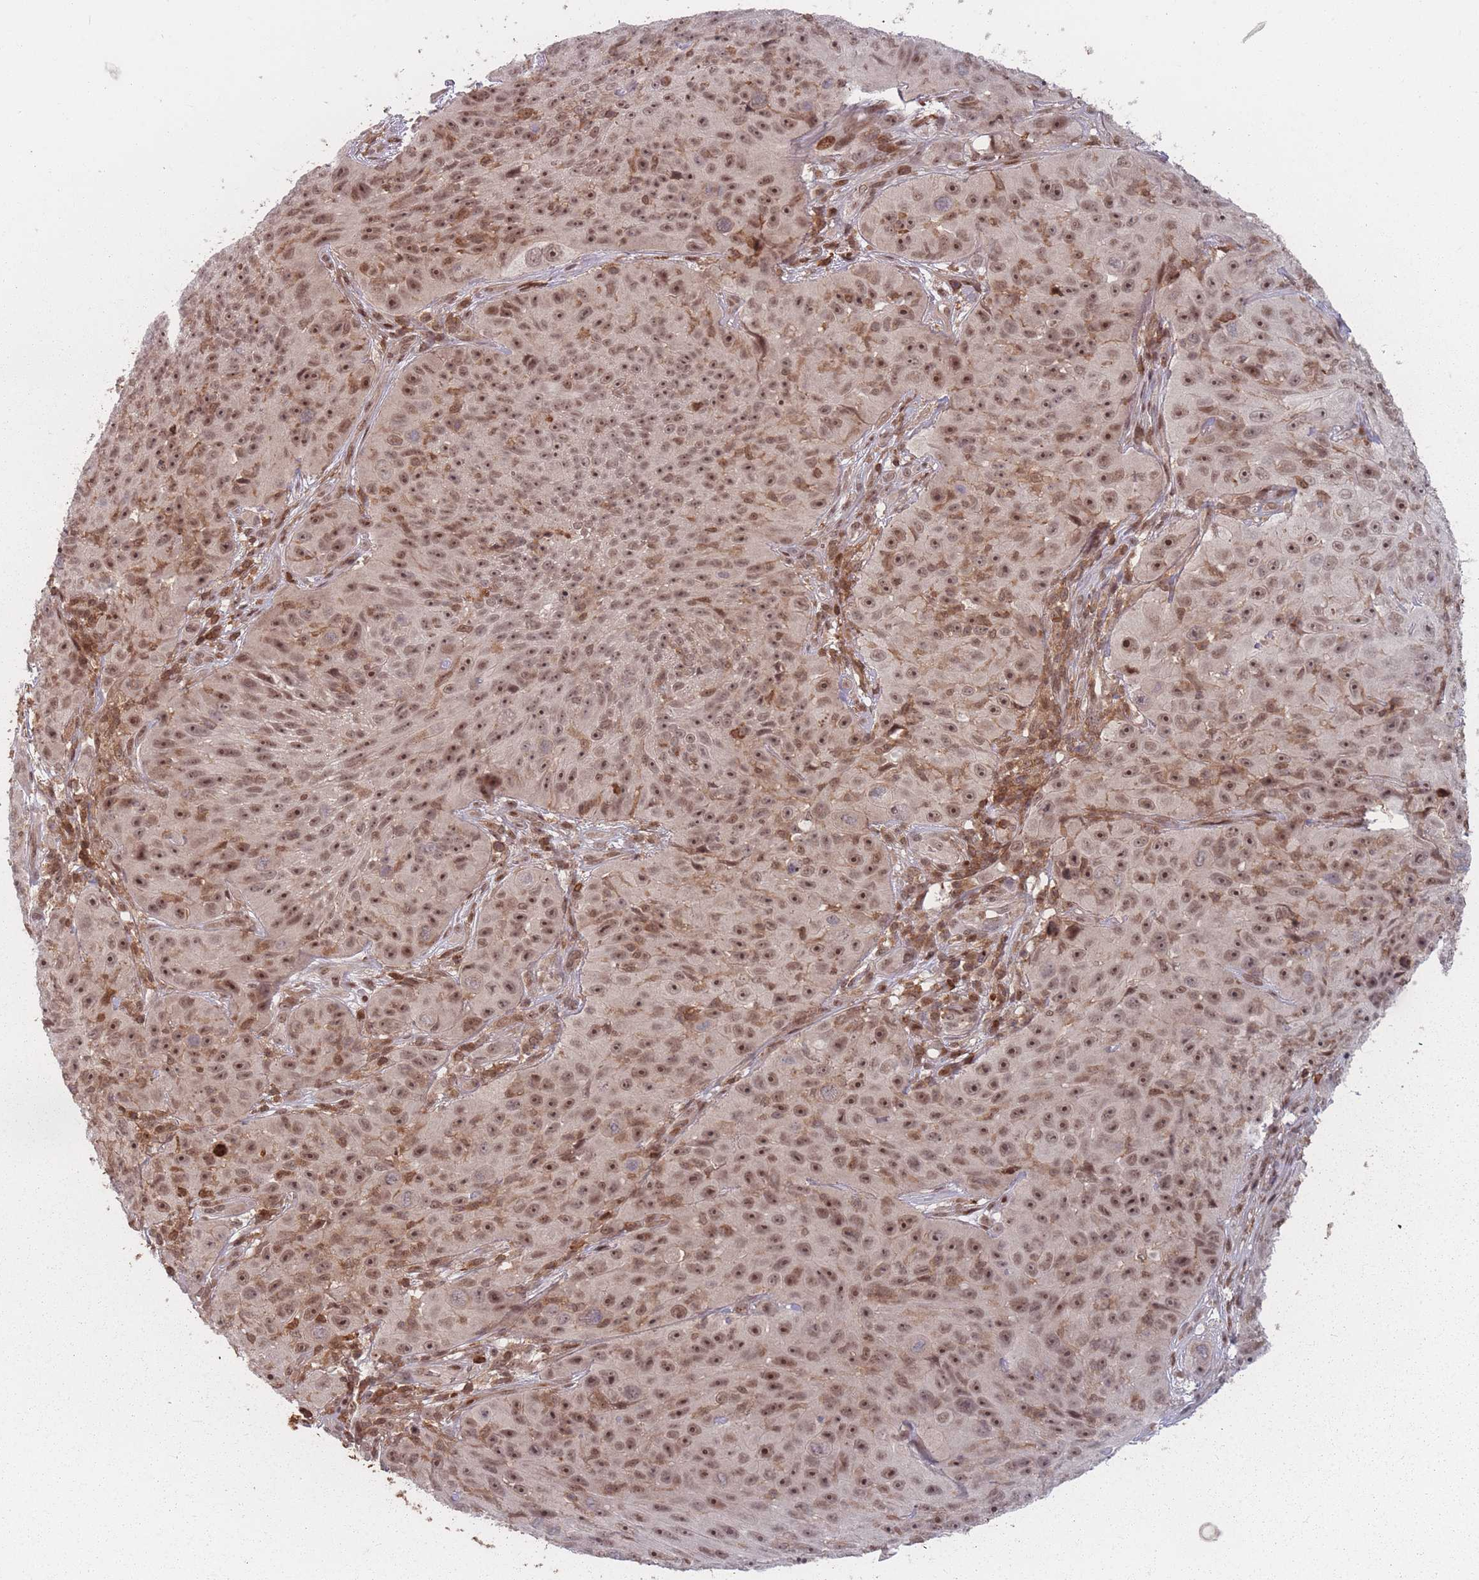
{"staining": {"intensity": "moderate", "quantity": ">75%", "location": "nuclear"}, "tissue": "skin cancer", "cell_type": "Tumor cells", "image_type": "cancer", "snomed": [{"axis": "morphology", "description": "Squamous cell carcinoma, NOS"}, {"axis": "topography", "description": "Skin"}], "caption": "A histopathology image showing moderate nuclear expression in approximately >75% of tumor cells in squamous cell carcinoma (skin), as visualized by brown immunohistochemical staining.", "gene": "WDR55", "patient": {"sex": "female", "age": 87}}